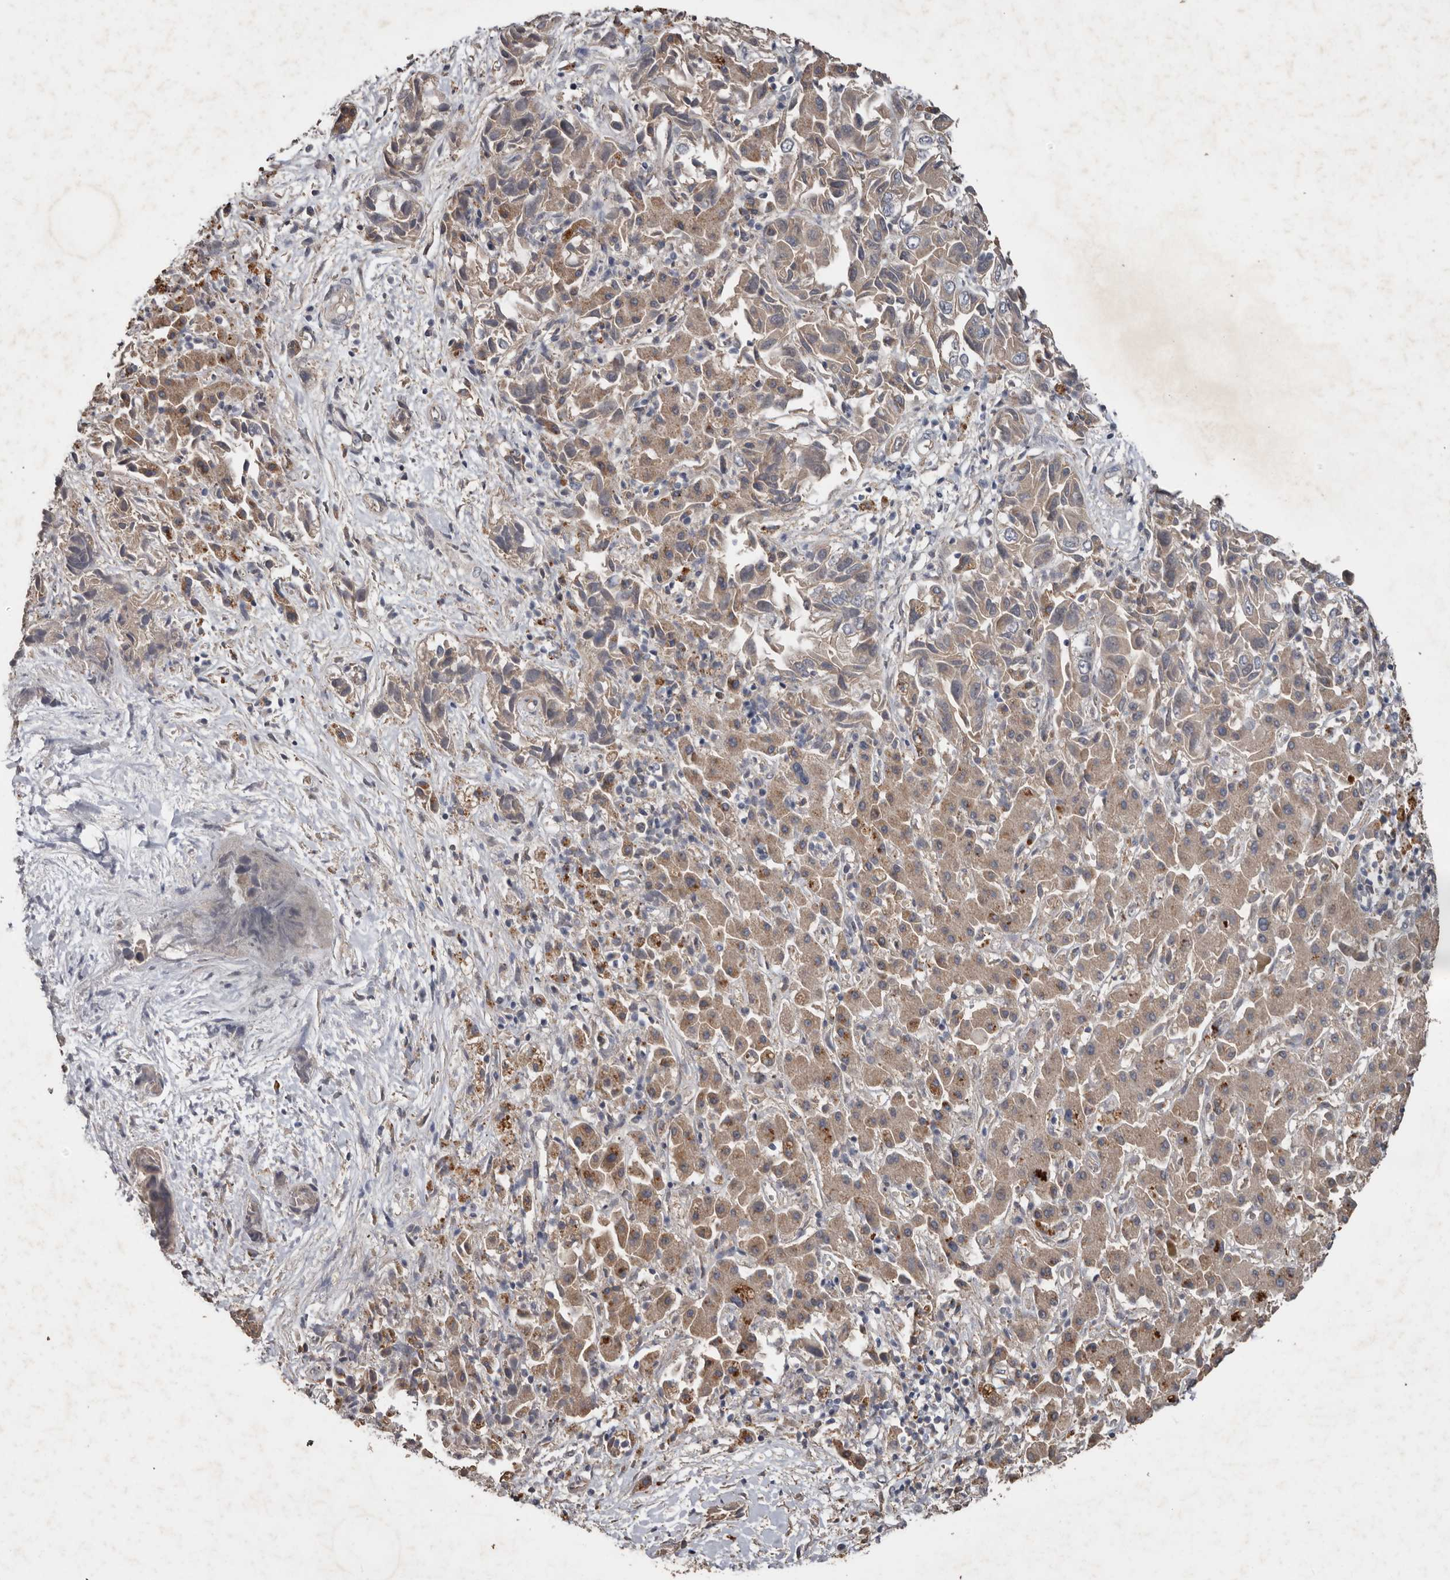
{"staining": {"intensity": "weak", "quantity": ">75%", "location": "cytoplasmic/membranous"}, "tissue": "liver cancer", "cell_type": "Tumor cells", "image_type": "cancer", "snomed": [{"axis": "morphology", "description": "Cholangiocarcinoma"}, {"axis": "topography", "description": "Liver"}], "caption": "Immunohistochemical staining of liver cancer reveals low levels of weak cytoplasmic/membranous protein positivity in approximately >75% of tumor cells.", "gene": "HYAL4", "patient": {"sex": "female", "age": 52}}